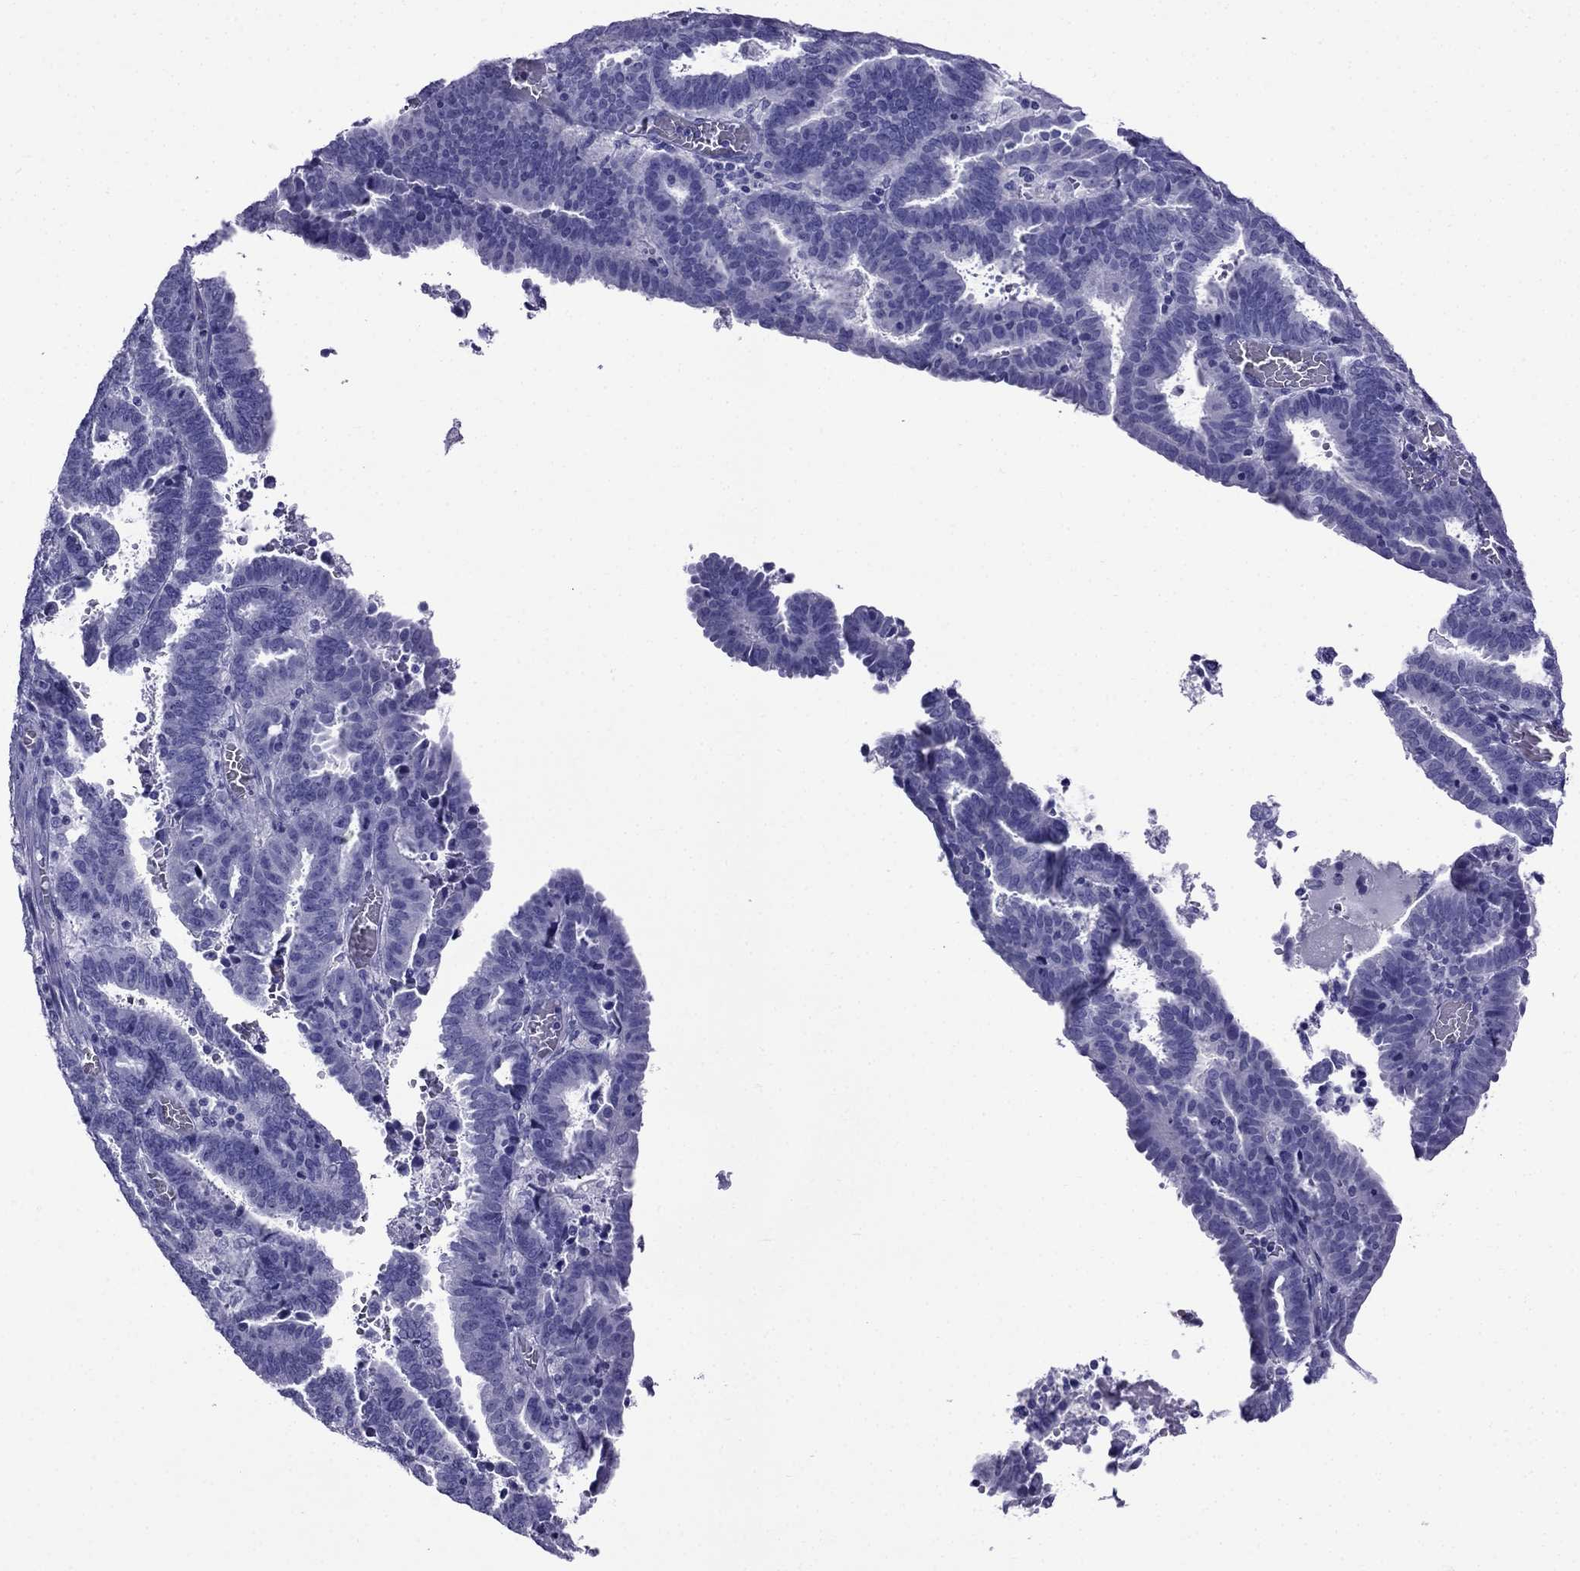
{"staining": {"intensity": "negative", "quantity": "none", "location": "none"}, "tissue": "endometrial cancer", "cell_type": "Tumor cells", "image_type": "cancer", "snomed": [{"axis": "morphology", "description": "Adenocarcinoma, NOS"}, {"axis": "topography", "description": "Uterus"}], "caption": "Tumor cells are negative for brown protein staining in endometrial adenocarcinoma.", "gene": "ARR3", "patient": {"sex": "female", "age": 83}}